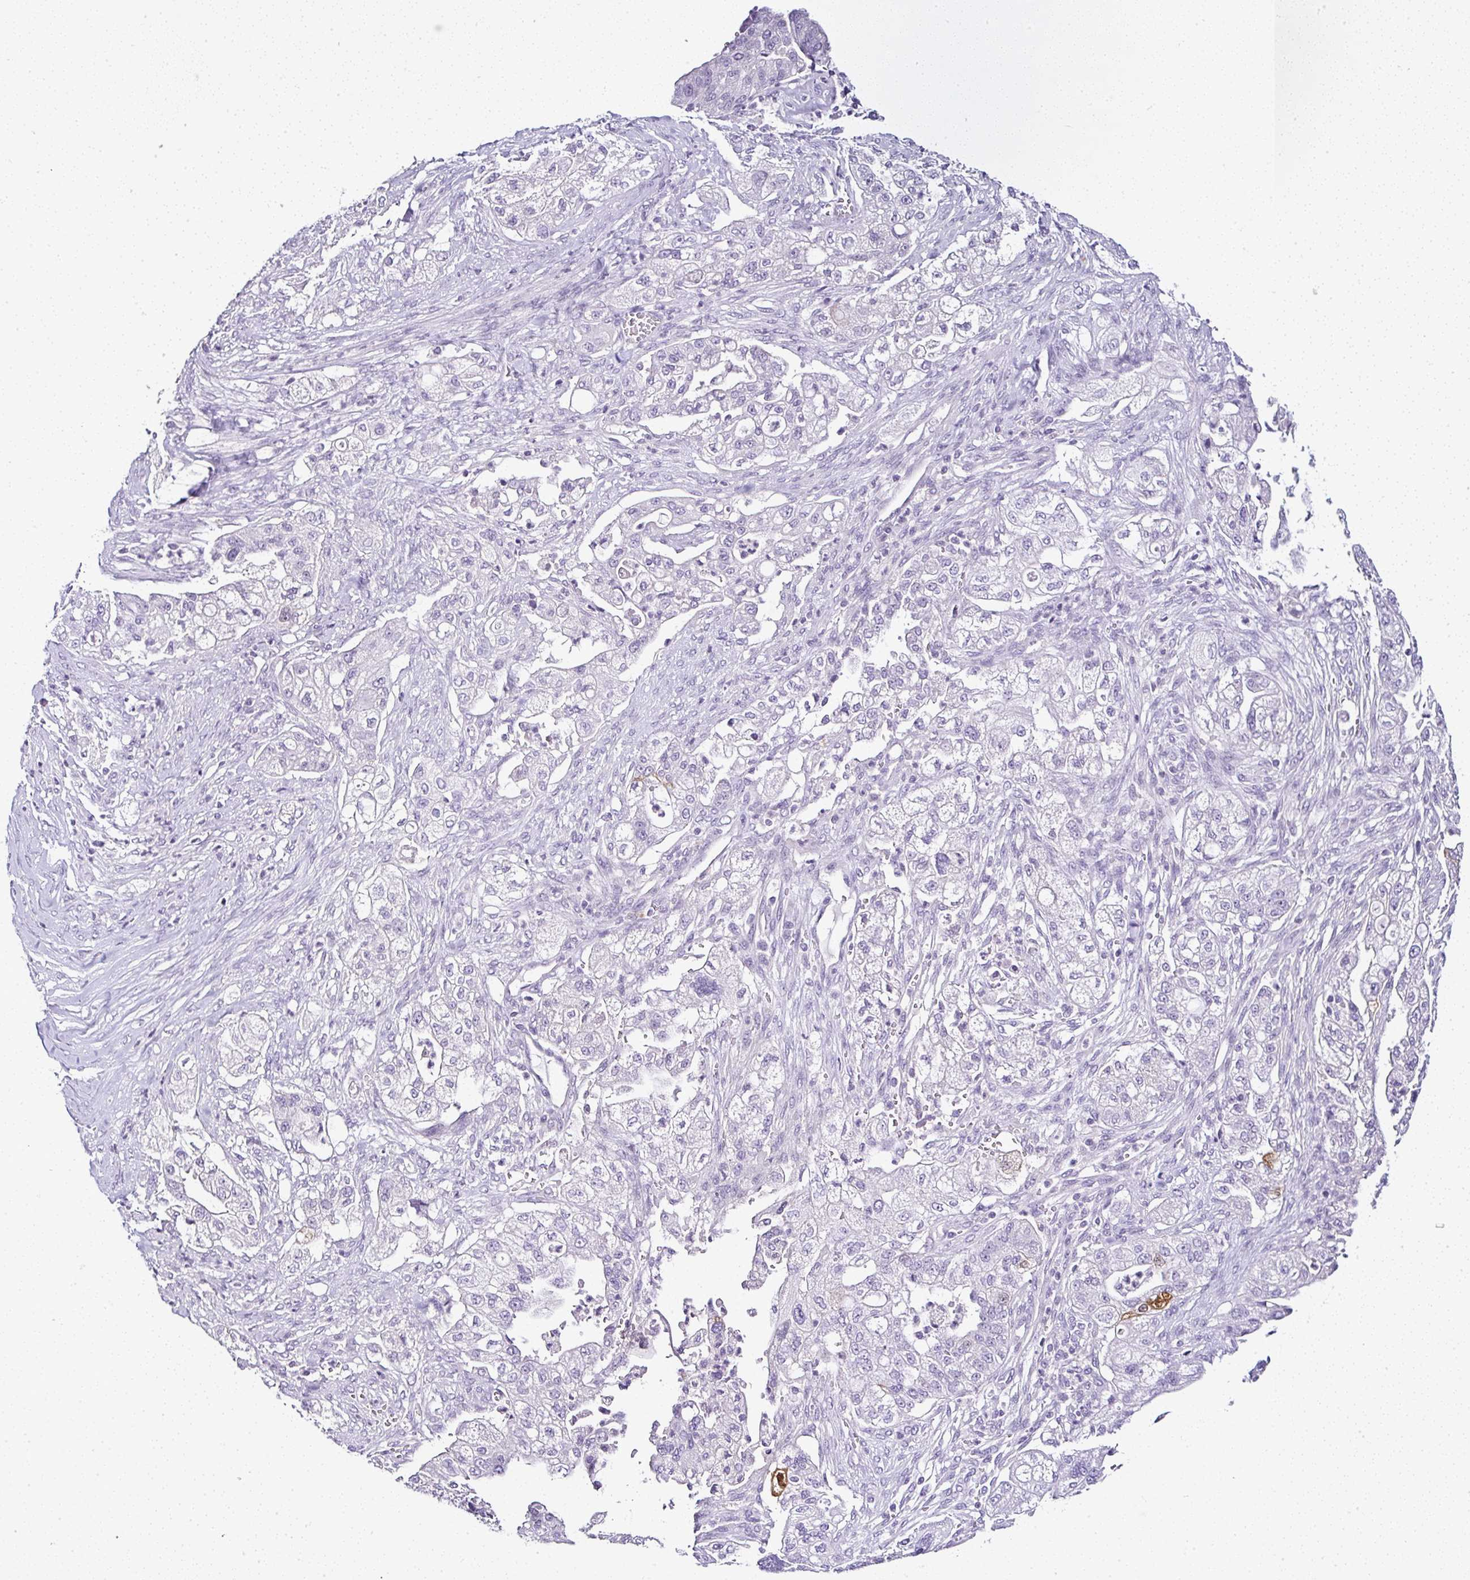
{"staining": {"intensity": "negative", "quantity": "none", "location": "none"}, "tissue": "pancreatic cancer", "cell_type": "Tumor cells", "image_type": "cancer", "snomed": [{"axis": "morphology", "description": "Adenocarcinoma, NOS"}, {"axis": "topography", "description": "Pancreas"}], "caption": "The micrograph reveals no significant positivity in tumor cells of pancreatic cancer (adenocarcinoma).", "gene": "SERPINB3", "patient": {"sex": "female", "age": 78}}